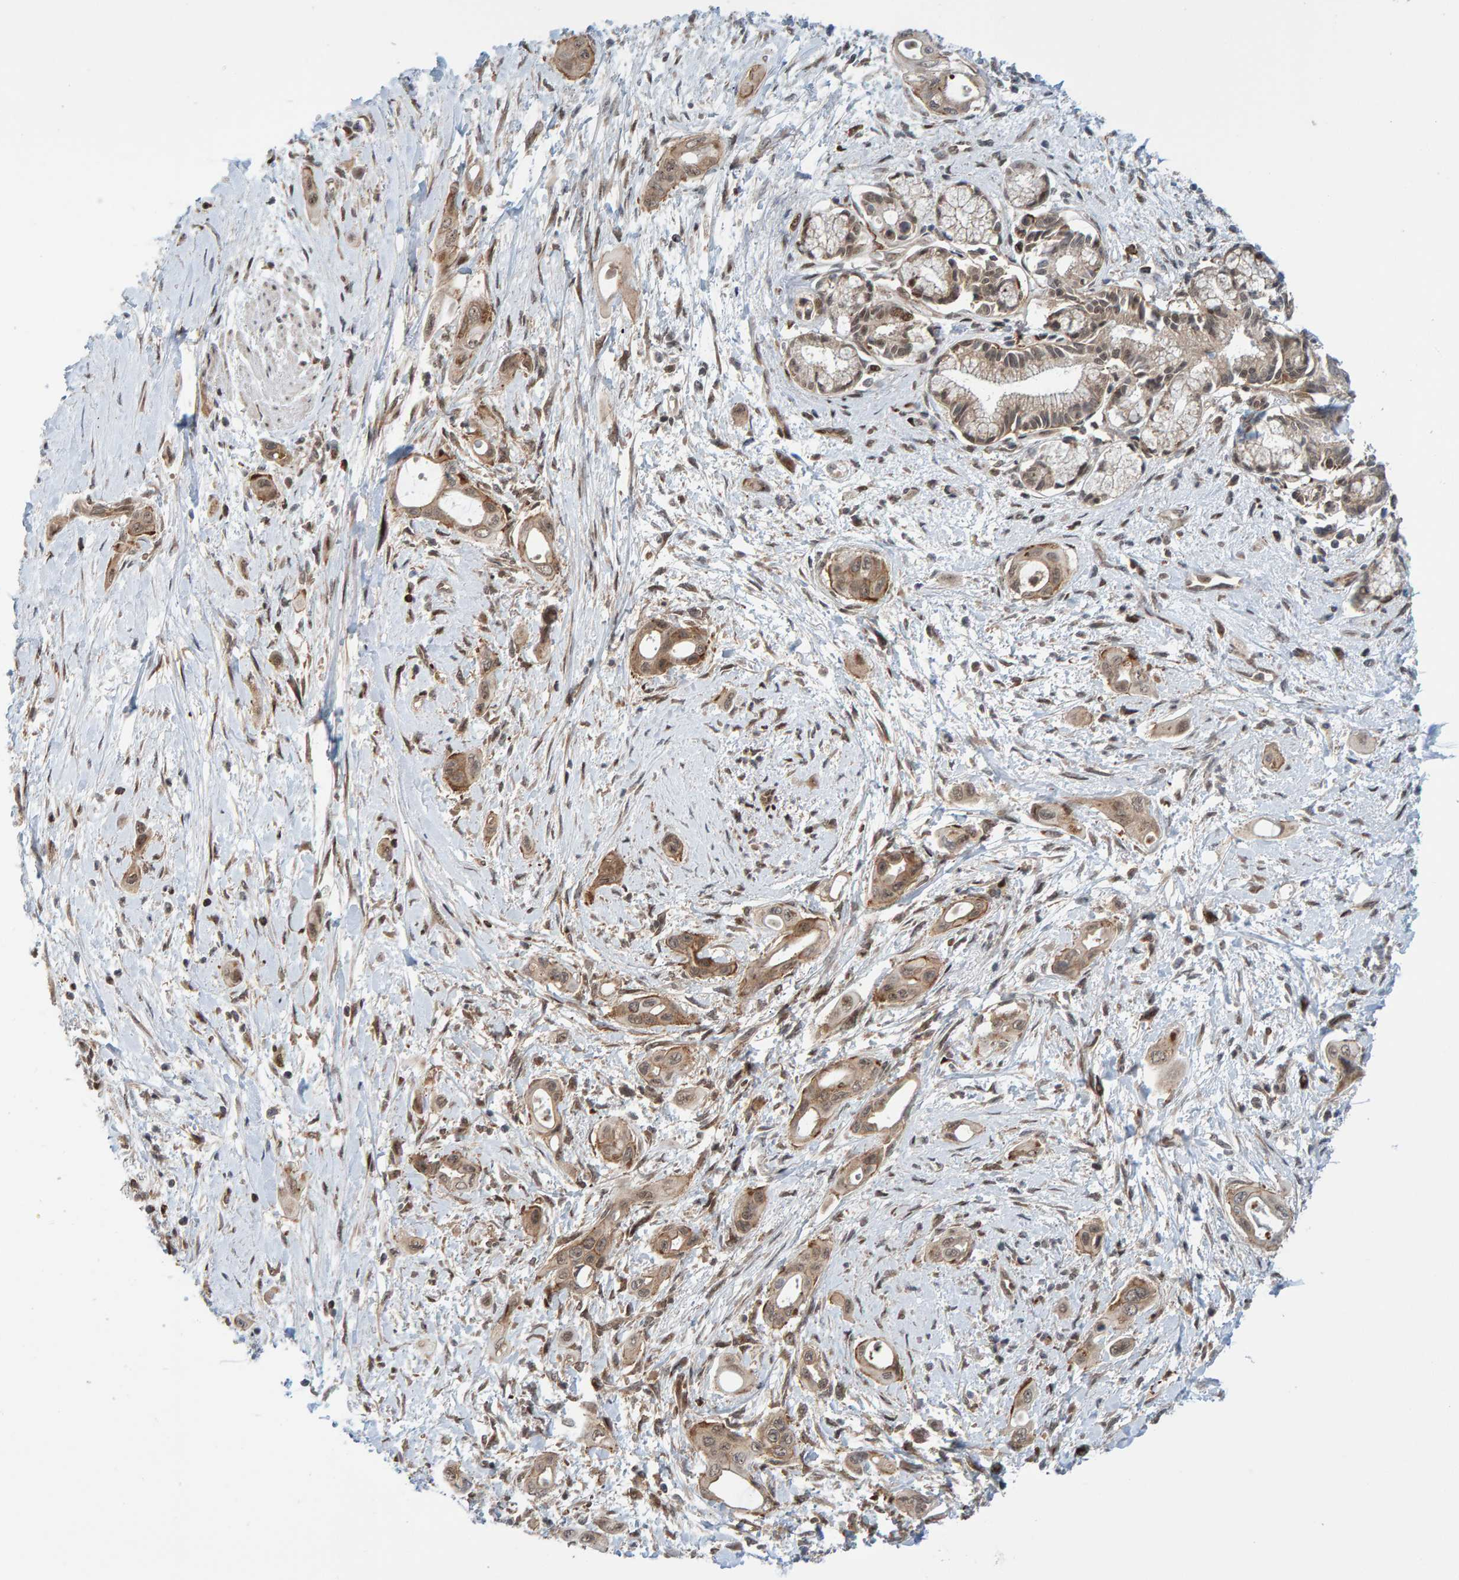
{"staining": {"intensity": "weak", "quantity": ">75%", "location": "cytoplasmic/membranous,nuclear"}, "tissue": "pancreatic cancer", "cell_type": "Tumor cells", "image_type": "cancer", "snomed": [{"axis": "morphology", "description": "Adenocarcinoma, NOS"}, {"axis": "topography", "description": "Pancreas"}], "caption": "Pancreatic adenocarcinoma stained for a protein shows weak cytoplasmic/membranous and nuclear positivity in tumor cells.", "gene": "ZNF366", "patient": {"sex": "male", "age": 59}}